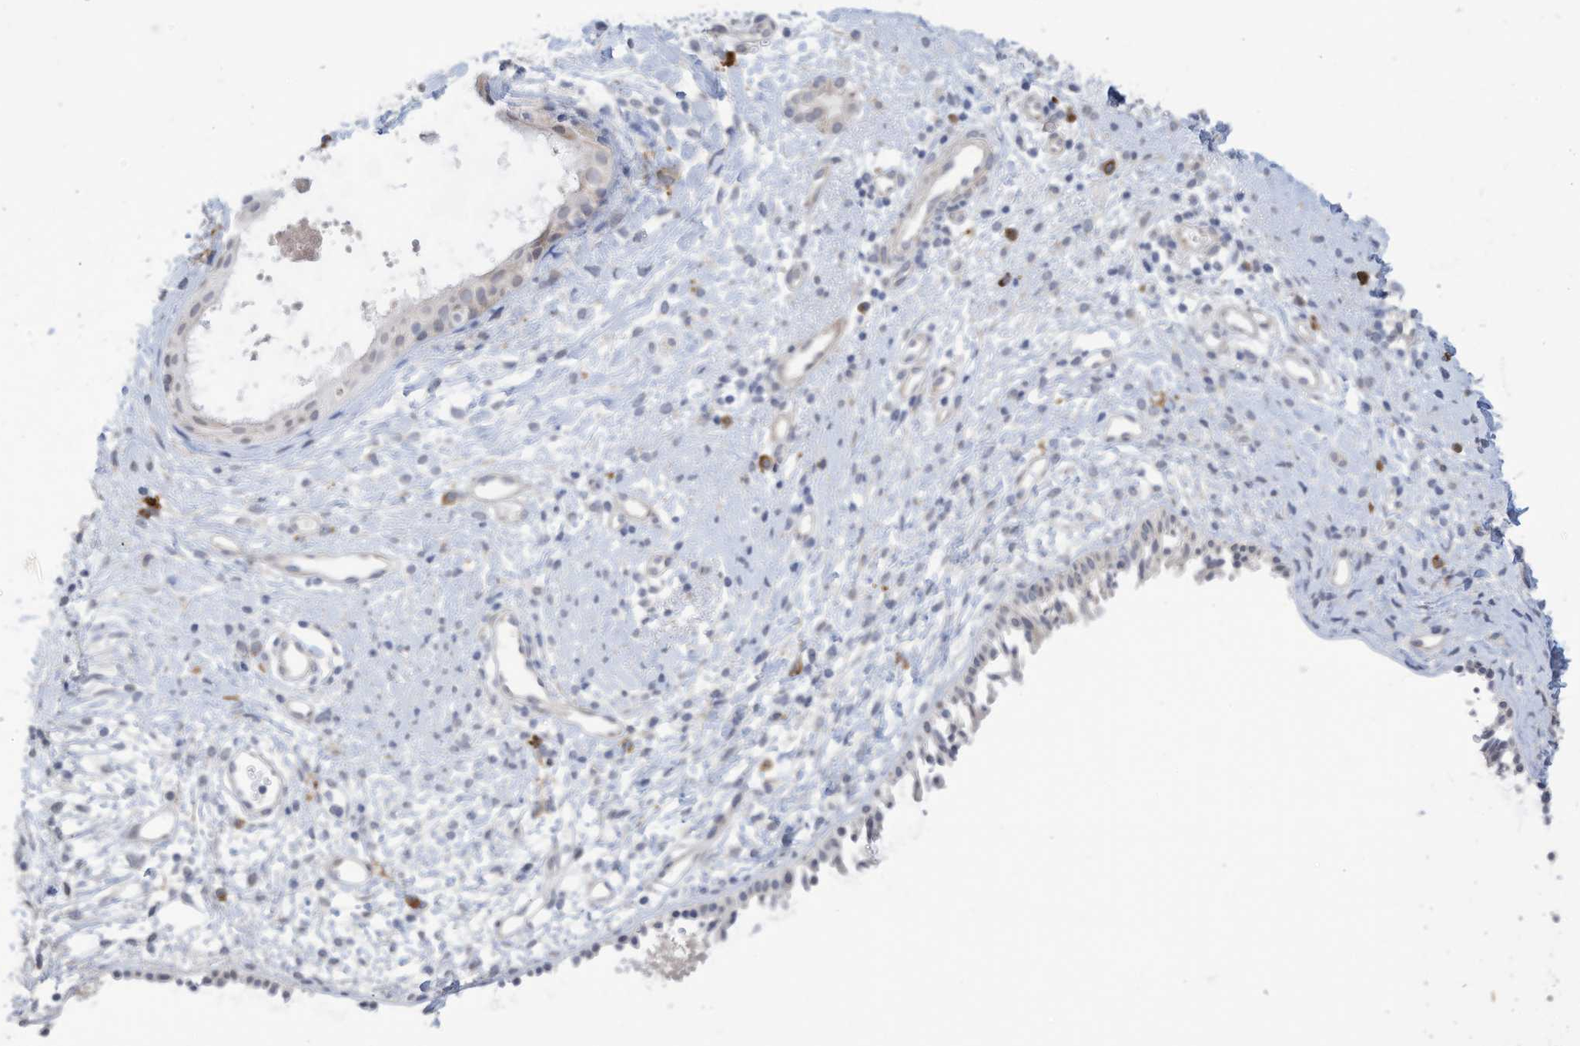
{"staining": {"intensity": "weak", "quantity": "25%-75%", "location": "cytoplasmic/membranous"}, "tissue": "nasopharynx", "cell_type": "Respiratory epithelial cells", "image_type": "normal", "snomed": [{"axis": "morphology", "description": "Normal tissue, NOS"}, {"axis": "topography", "description": "Nasopharynx"}], "caption": "An image of human nasopharynx stained for a protein shows weak cytoplasmic/membranous brown staining in respiratory epithelial cells. (IHC, brightfield microscopy, high magnification).", "gene": "ZNF292", "patient": {"sex": "male", "age": 22}}